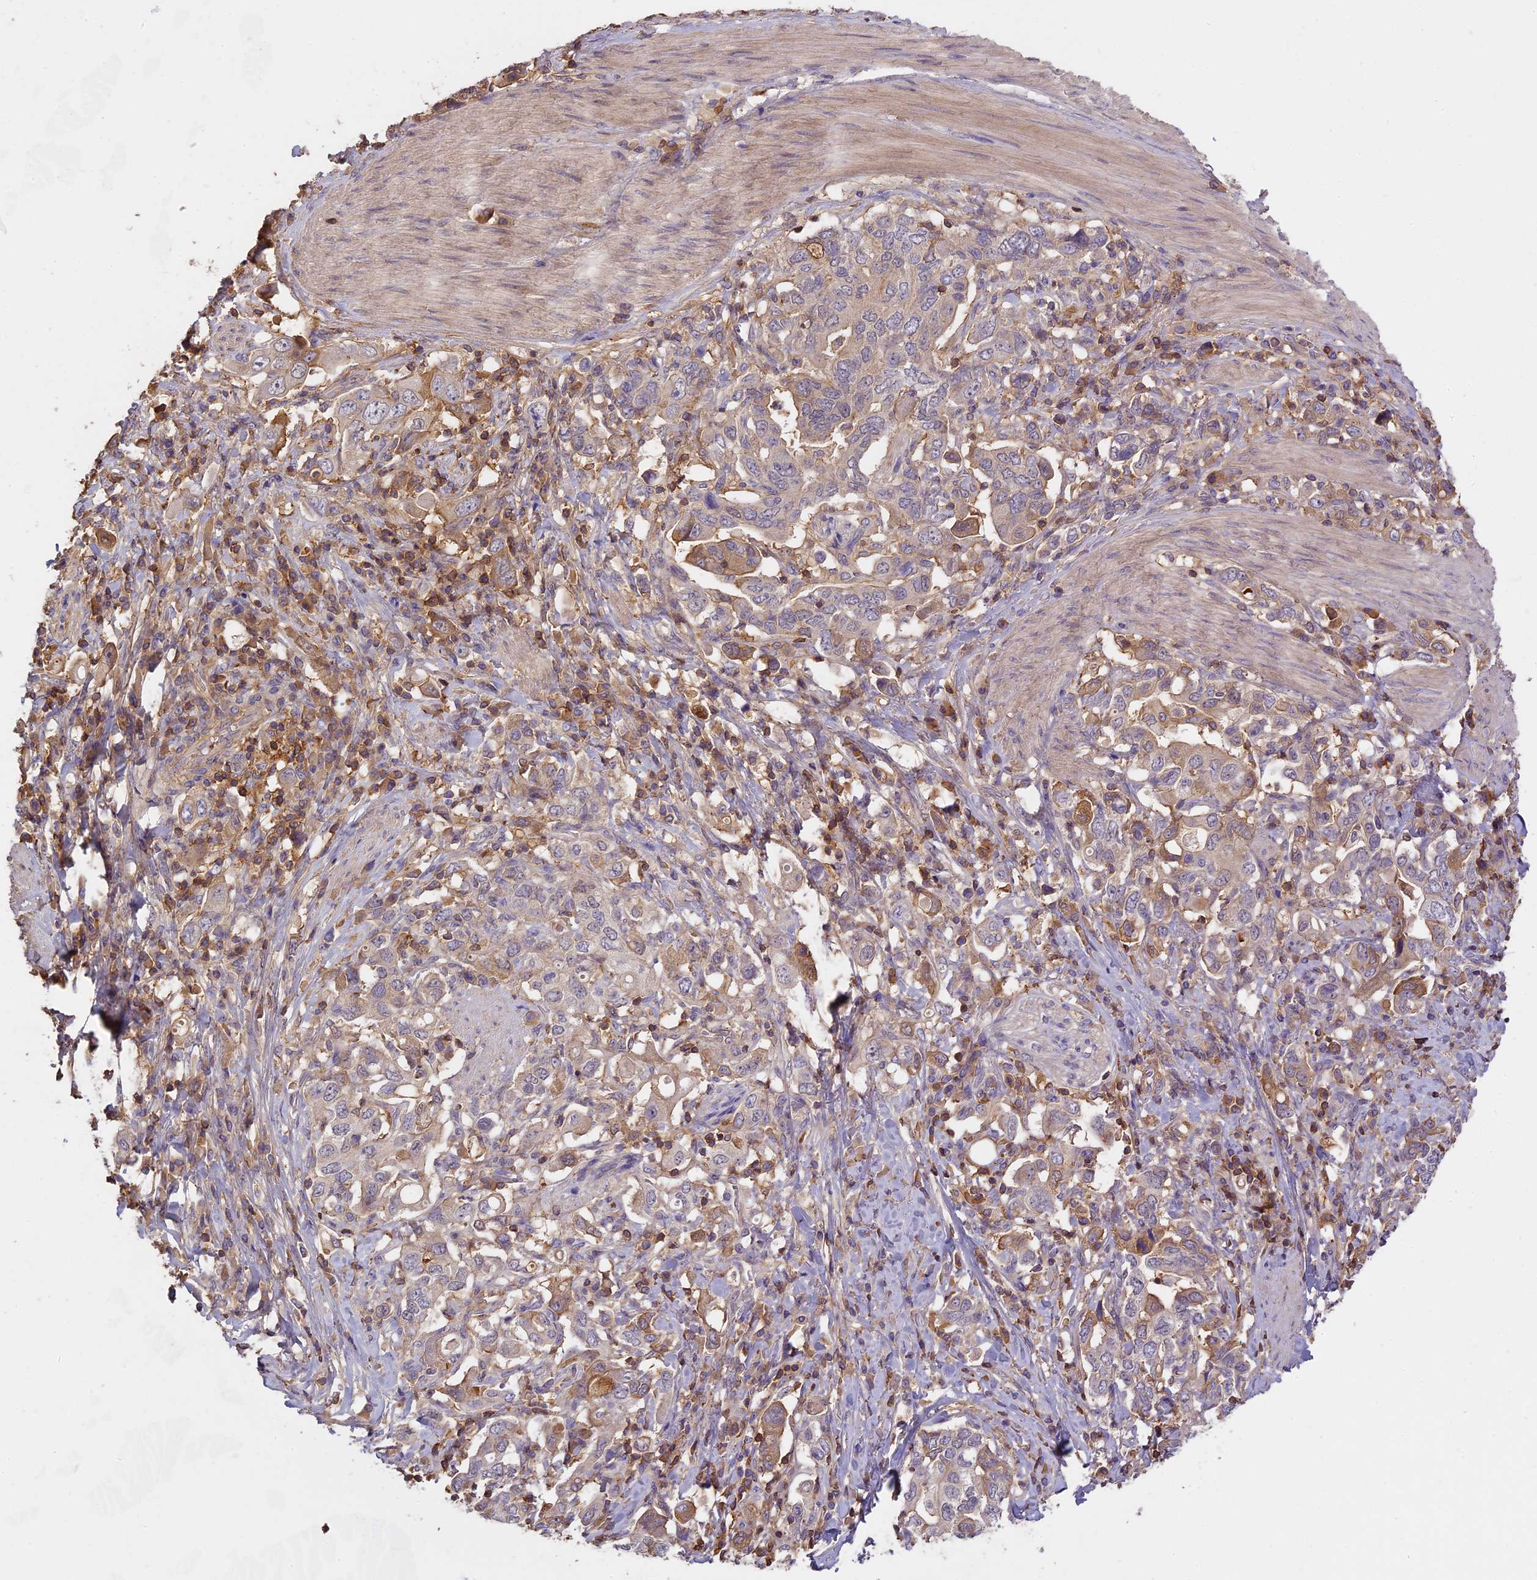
{"staining": {"intensity": "moderate", "quantity": "<25%", "location": "cytoplasmic/membranous"}, "tissue": "stomach cancer", "cell_type": "Tumor cells", "image_type": "cancer", "snomed": [{"axis": "morphology", "description": "Adenocarcinoma, NOS"}, {"axis": "topography", "description": "Stomach, upper"}, {"axis": "topography", "description": "Stomach"}], "caption": "High-power microscopy captured an immunohistochemistry (IHC) photomicrograph of stomach cancer, revealing moderate cytoplasmic/membranous positivity in about <25% of tumor cells.", "gene": "CFAP119", "patient": {"sex": "male", "age": 62}}